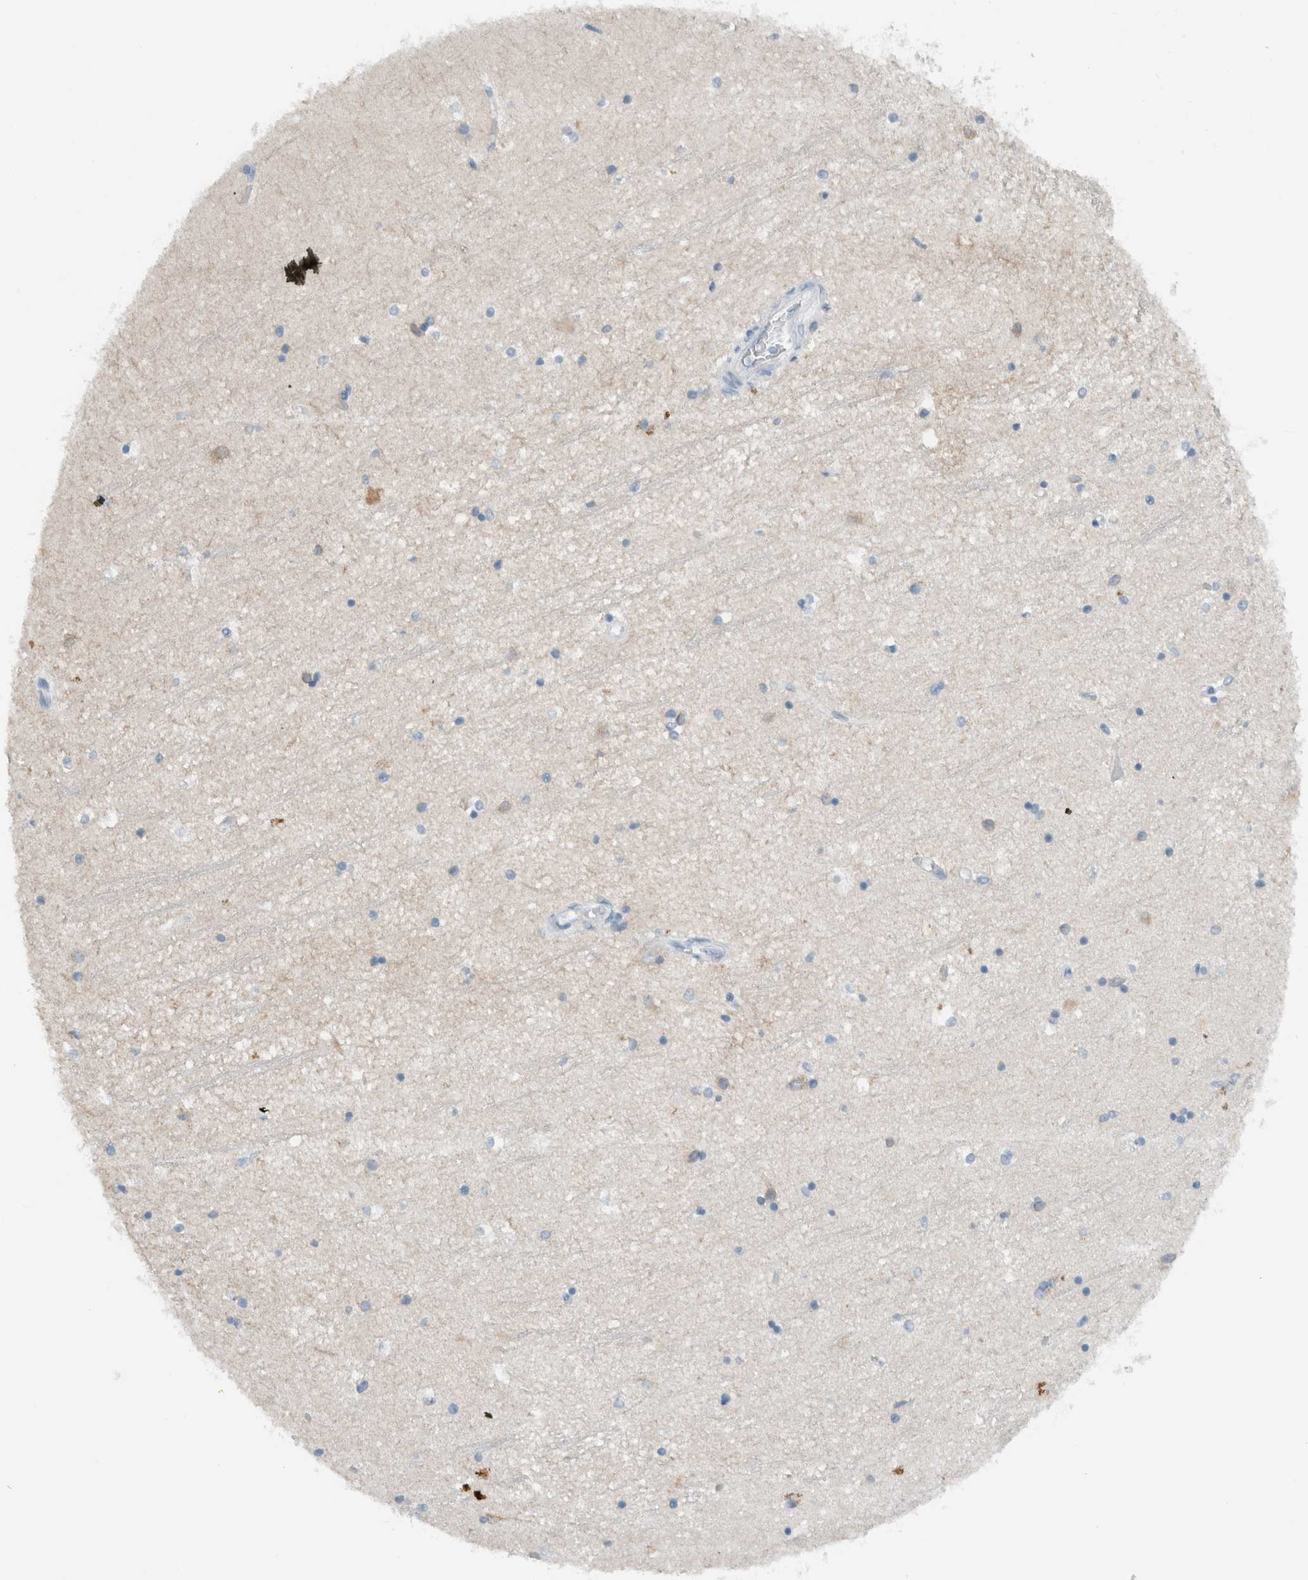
{"staining": {"intensity": "negative", "quantity": "none", "location": "none"}, "tissue": "hippocampus", "cell_type": "Glial cells", "image_type": "normal", "snomed": [{"axis": "morphology", "description": "Normal tissue, NOS"}, {"axis": "topography", "description": "Hippocampus"}], "caption": "Glial cells are negative for brown protein staining in unremarkable hippocampus. (DAB IHC, high magnification).", "gene": "DUOX1", "patient": {"sex": "male", "age": 45}}